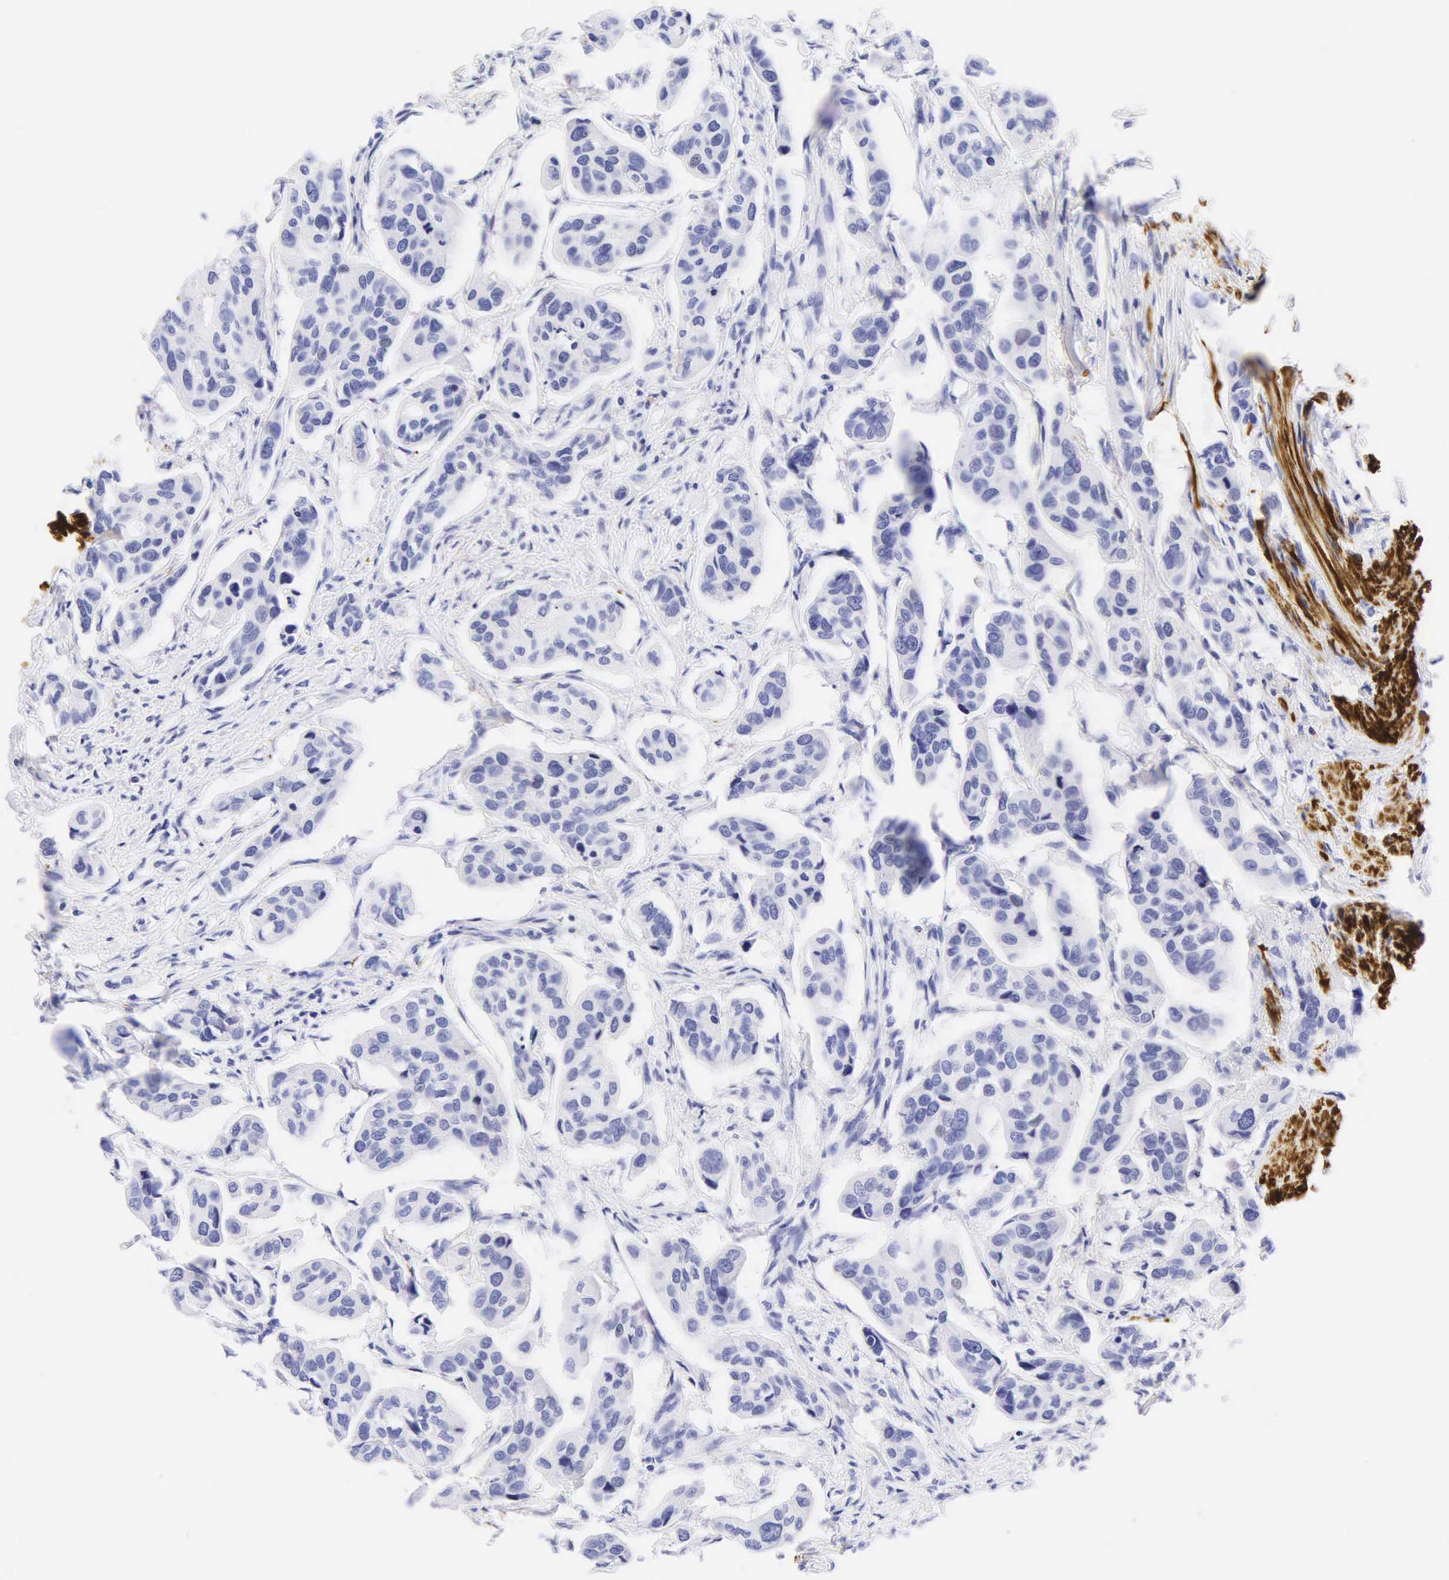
{"staining": {"intensity": "negative", "quantity": "none", "location": "none"}, "tissue": "urothelial cancer", "cell_type": "Tumor cells", "image_type": "cancer", "snomed": [{"axis": "morphology", "description": "Adenocarcinoma, NOS"}, {"axis": "topography", "description": "Urinary bladder"}], "caption": "A micrograph of urothelial cancer stained for a protein exhibits no brown staining in tumor cells. (Stains: DAB IHC with hematoxylin counter stain, Microscopy: brightfield microscopy at high magnification).", "gene": "DES", "patient": {"sex": "male", "age": 61}}